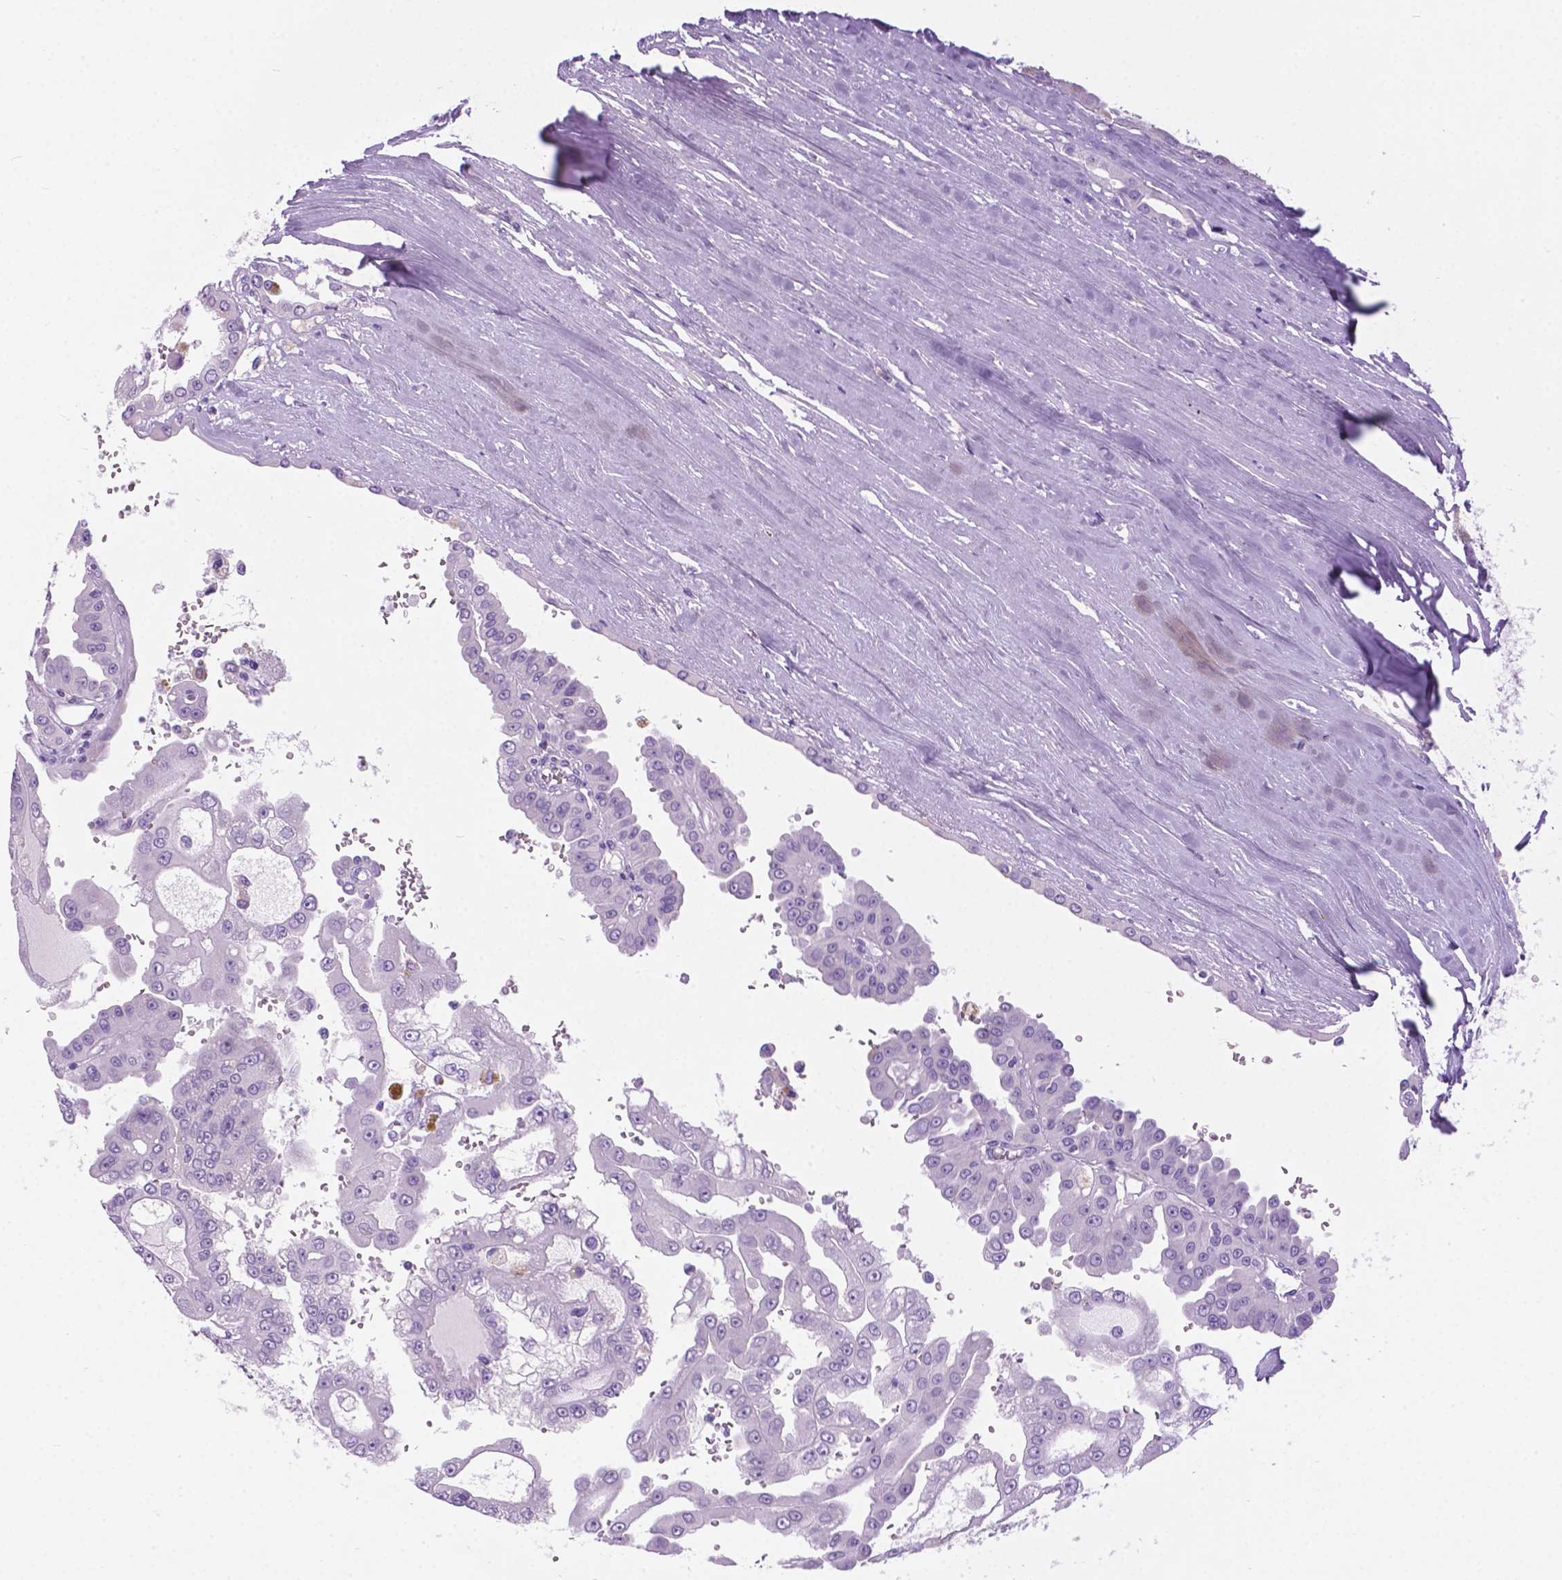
{"staining": {"intensity": "negative", "quantity": "none", "location": "none"}, "tissue": "renal cancer", "cell_type": "Tumor cells", "image_type": "cancer", "snomed": [{"axis": "morphology", "description": "Adenocarcinoma, NOS"}, {"axis": "topography", "description": "Kidney"}], "caption": "IHC of human renal cancer shows no positivity in tumor cells.", "gene": "ARMS2", "patient": {"sex": "male", "age": 58}}